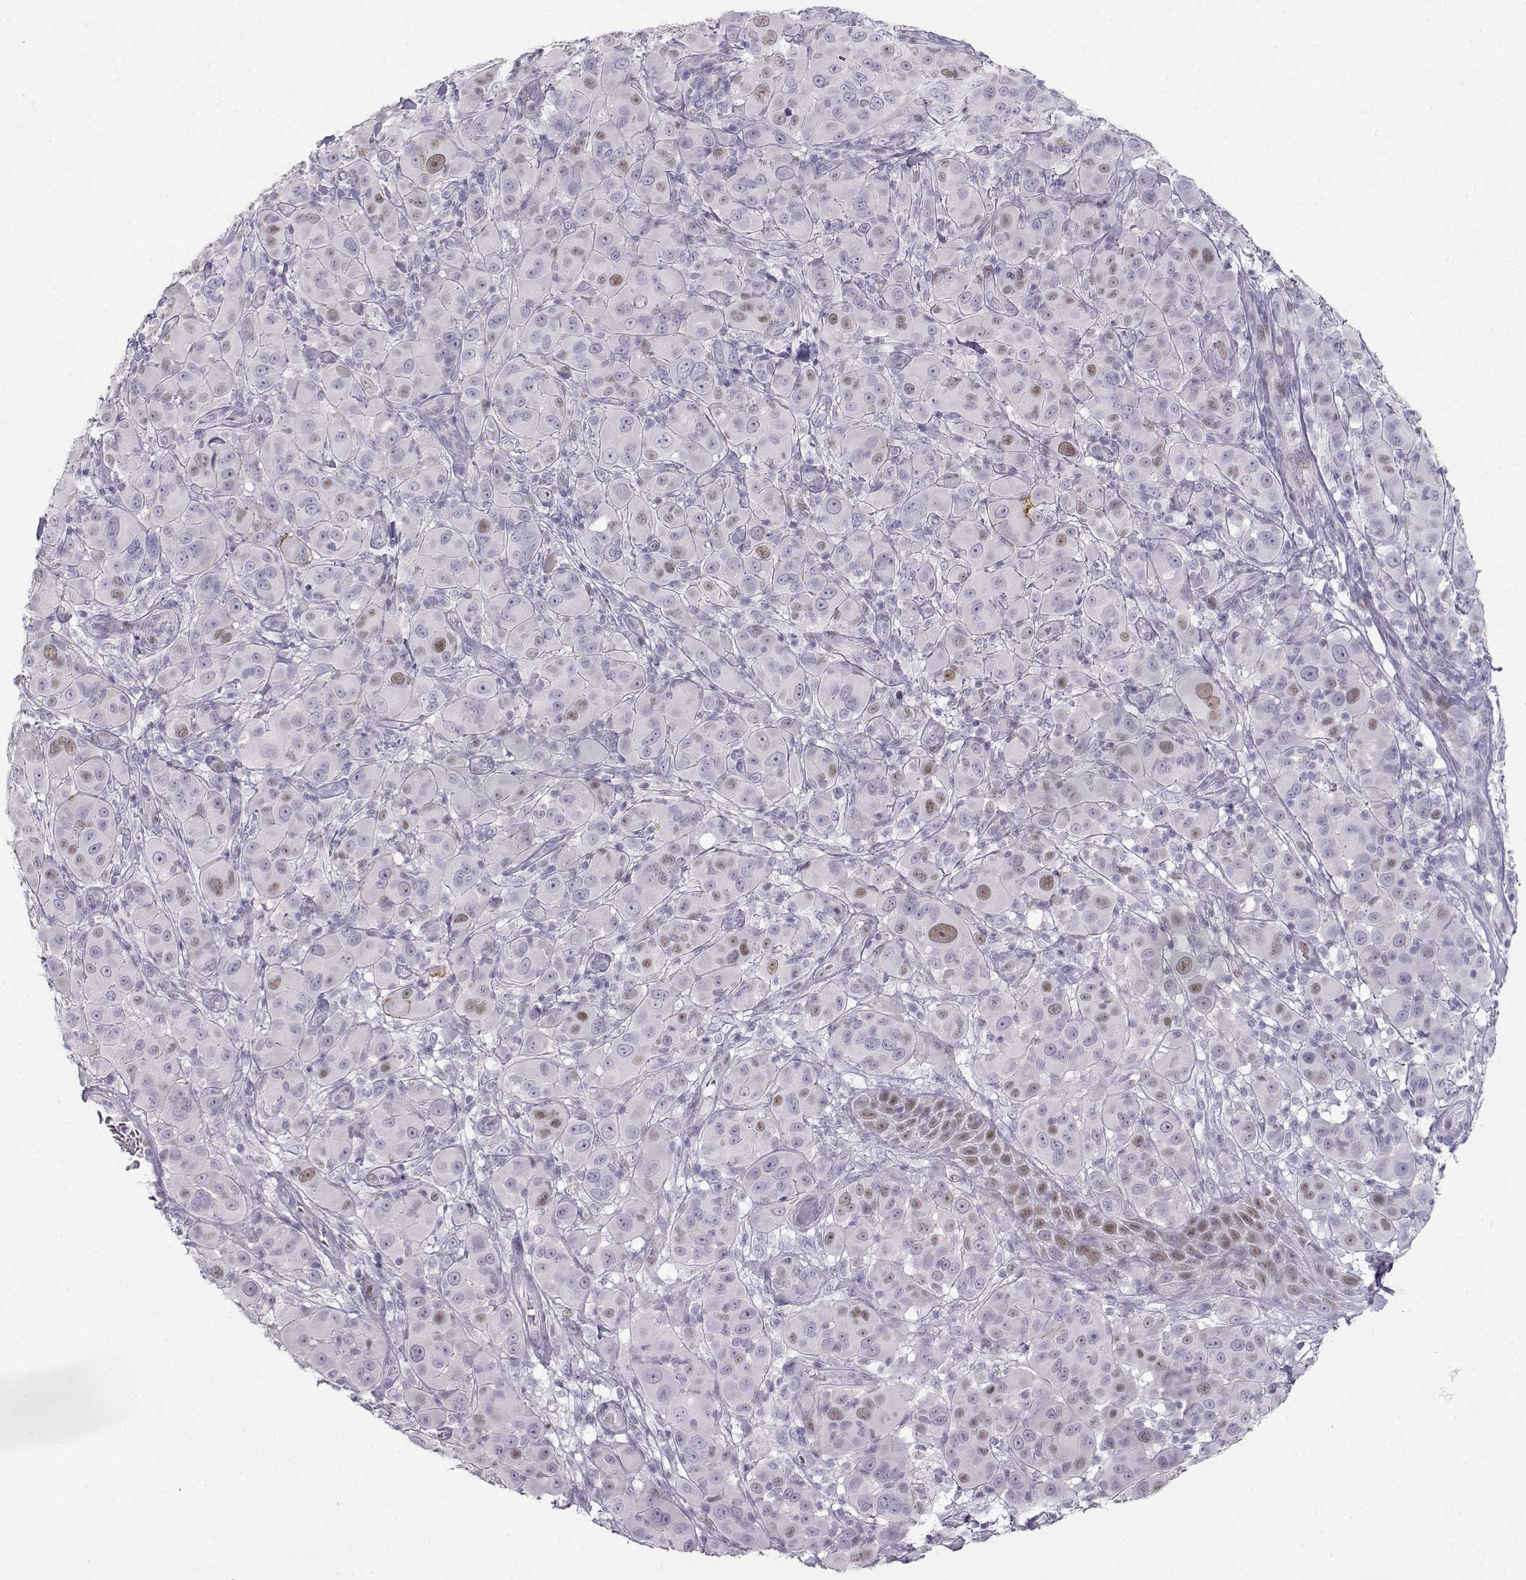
{"staining": {"intensity": "weak", "quantity": "<25%", "location": "nuclear"}, "tissue": "melanoma", "cell_type": "Tumor cells", "image_type": "cancer", "snomed": [{"axis": "morphology", "description": "Malignant melanoma, NOS"}, {"axis": "topography", "description": "Skin"}], "caption": "Immunohistochemistry (IHC) of melanoma reveals no positivity in tumor cells.", "gene": "OPN5", "patient": {"sex": "female", "age": 87}}